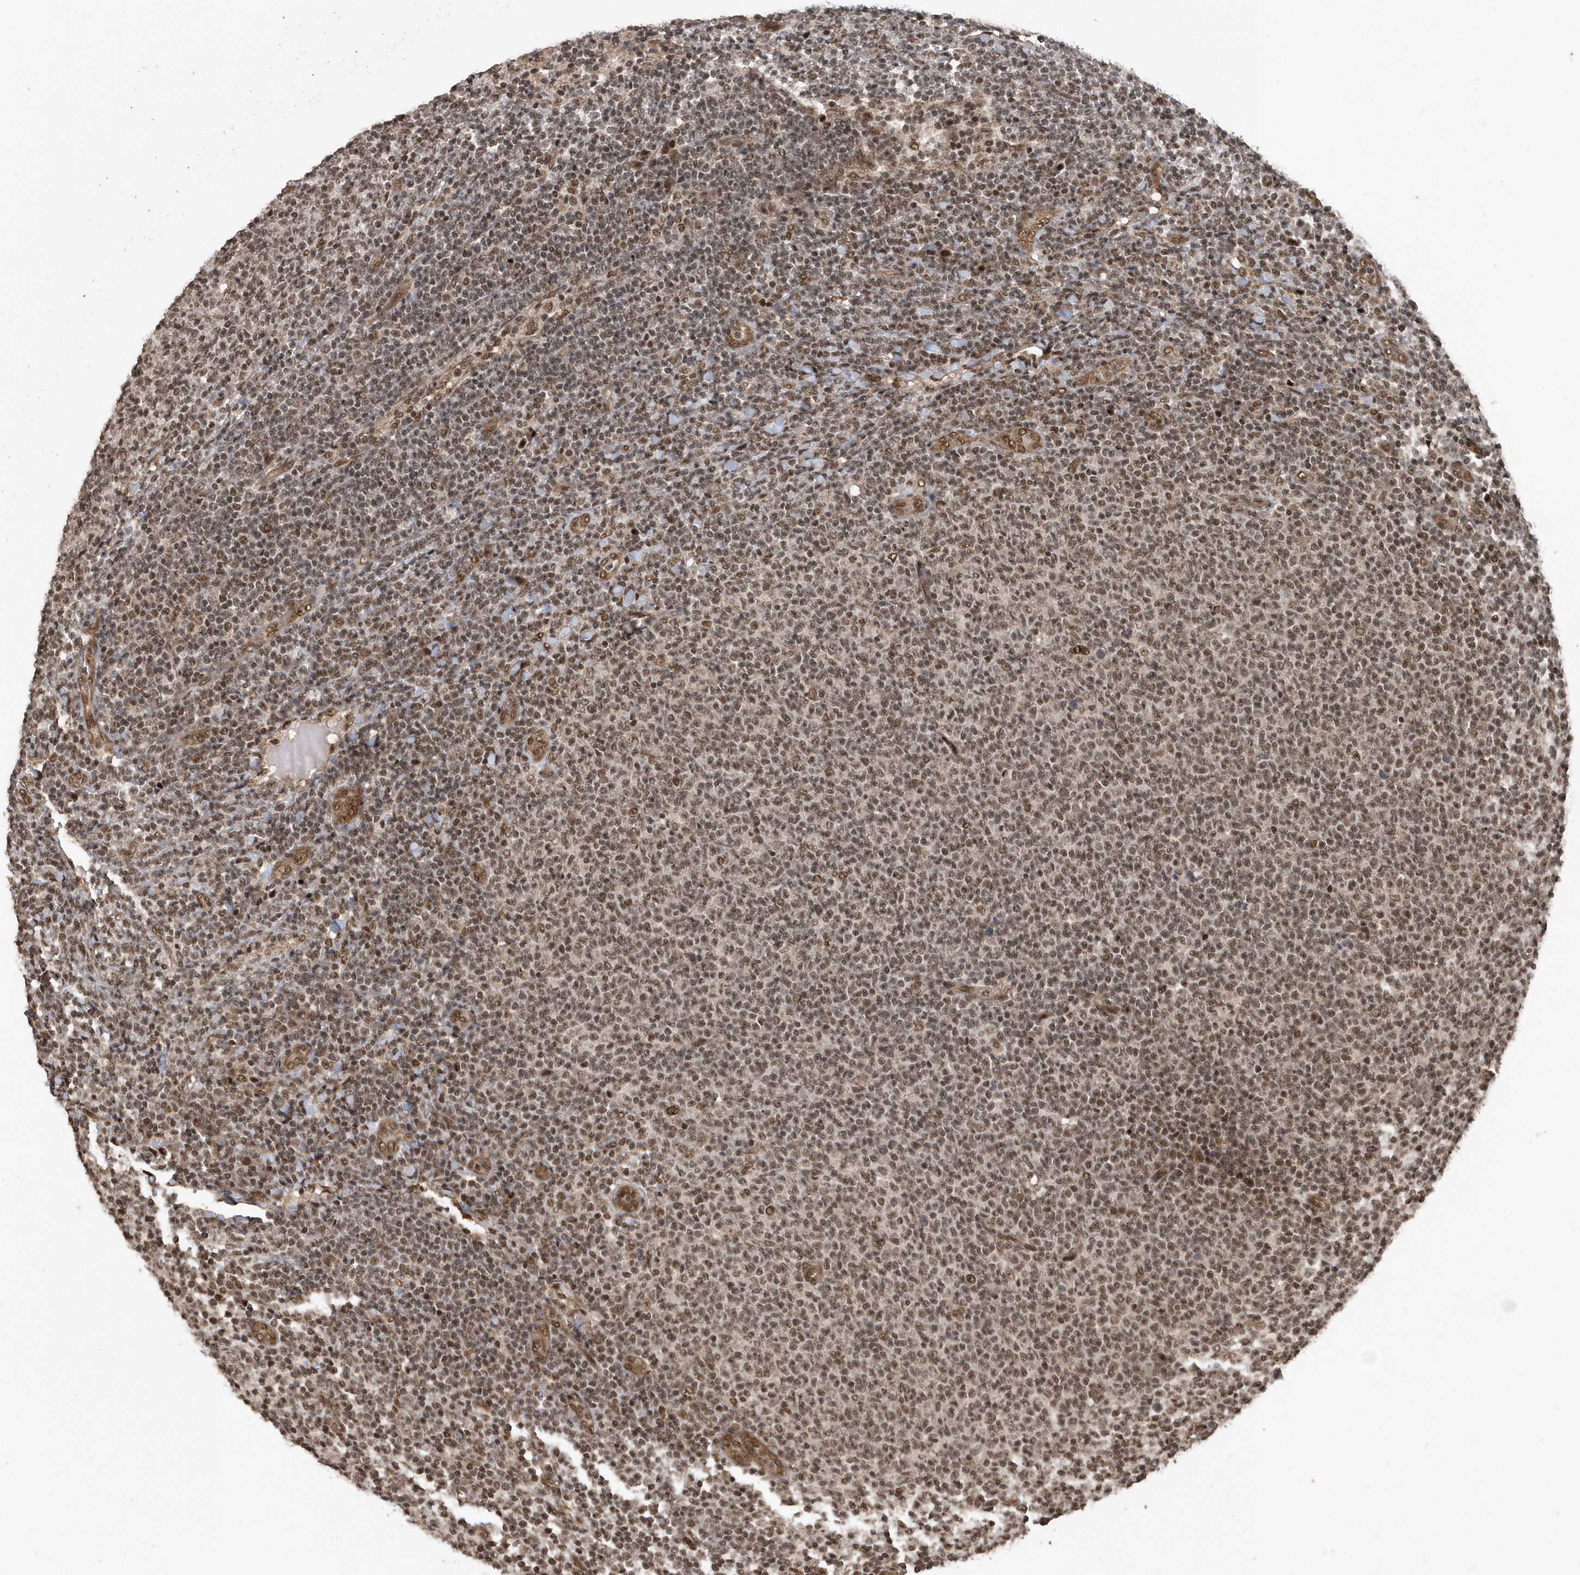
{"staining": {"intensity": "moderate", "quantity": ">75%", "location": "nuclear"}, "tissue": "lymphoma", "cell_type": "Tumor cells", "image_type": "cancer", "snomed": [{"axis": "morphology", "description": "Malignant lymphoma, non-Hodgkin's type, Low grade"}, {"axis": "topography", "description": "Lymph node"}], "caption": "Protein staining by IHC demonstrates moderate nuclear positivity in about >75% of tumor cells in malignant lymphoma, non-Hodgkin's type (low-grade).", "gene": "INTS12", "patient": {"sex": "male", "age": 66}}